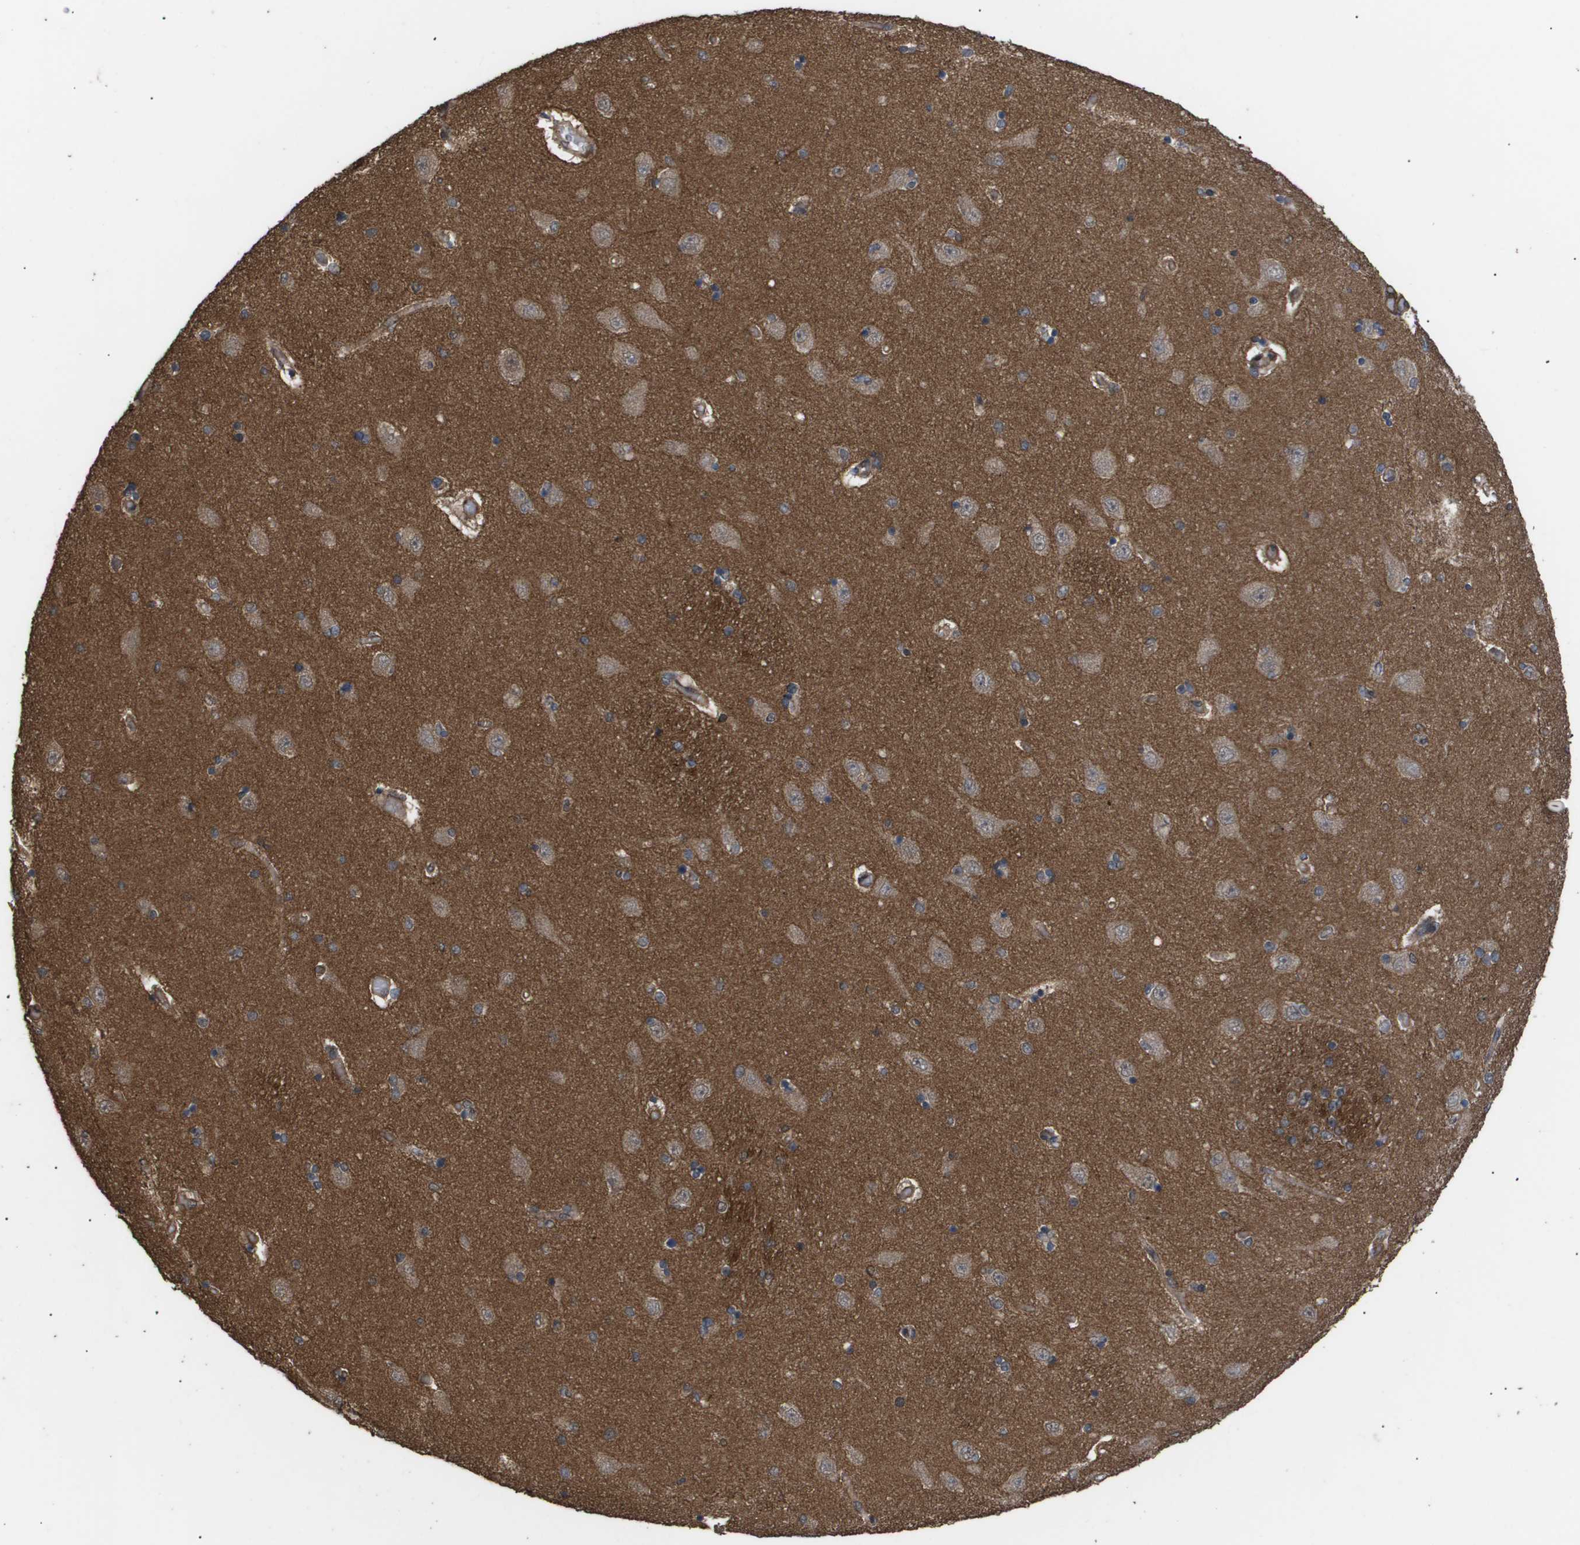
{"staining": {"intensity": "moderate", "quantity": "<25%", "location": "cytoplasmic/membranous"}, "tissue": "hippocampus", "cell_type": "Glial cells", "image_type": "normal", "snomed": [{"axis": "morphology", "description": "Normal tissue, NOS"}, {"axis": "topography", "description": "Hippocampus"}], "caption": "Immunohistochemistry (IHC) photomicrograph of unremarkable hippocampus: human hippocampus stained using IHC reveals low levels of moderate protein expression localized specifically in the cytoplasmic/membranous of glial cells, appearing as a cytoplasmic/membranous brown color.", "gene": "CUL5", "patient": {"sex": "female", "age": 54}}